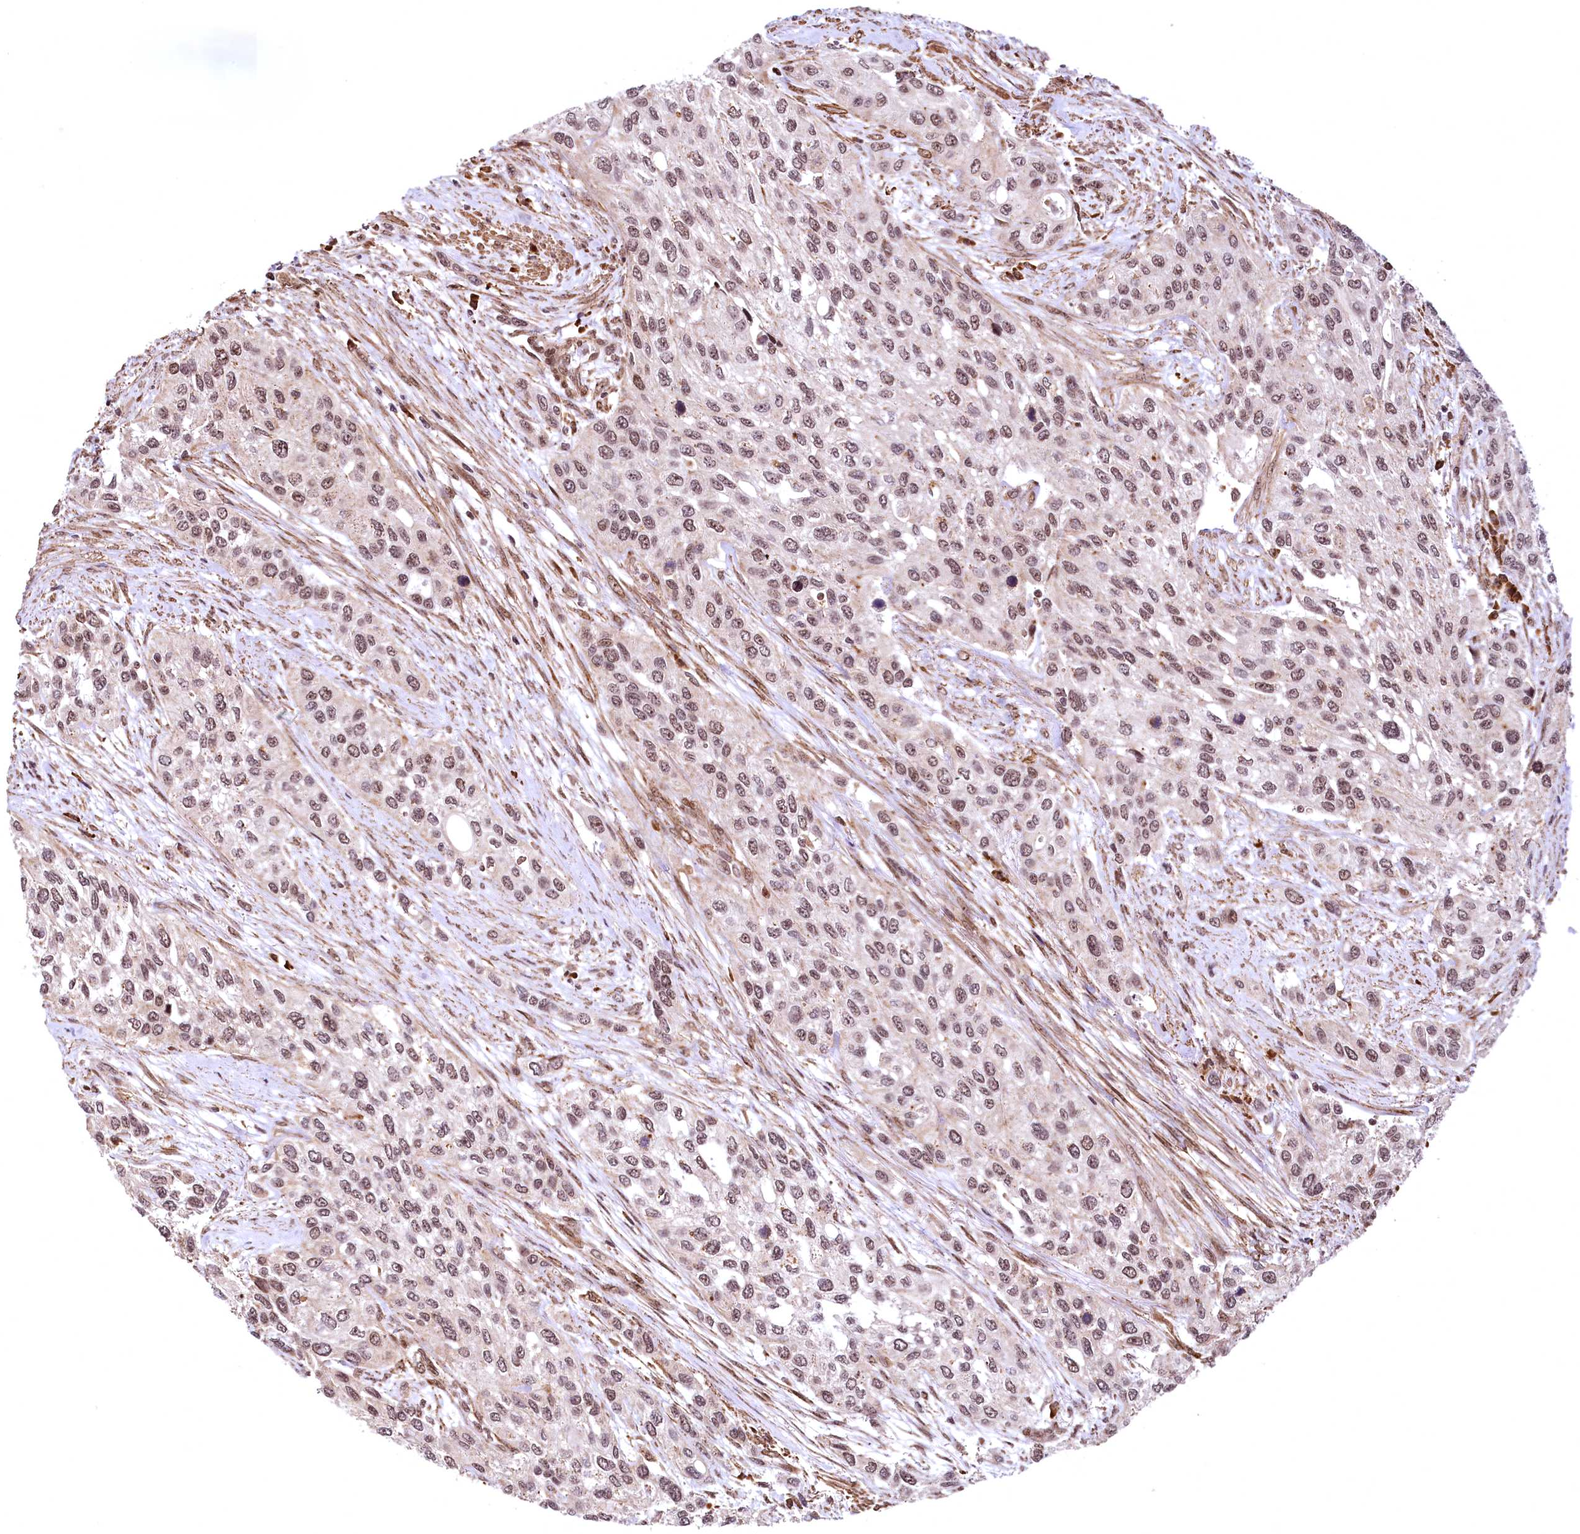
{"staining": {"intensity": "moderate", "quantity": "25%-75%", "location": "nuclear"}, "tissue": "urothelial cancer", "cell_type": "Tumor cells", "image_type": "cancer", "snomed": [{"axis": "morphology", "description": "Normal tissue, NOS"}, {"axis": "morphology", "description": "Urothelial carcinoma, High grade"}, {"axis": "topography", "description": "Vascular tissue"}, {"axis": "topography", "description": "Urinary bladder"}], "caption": "This is an image of IHC staining of urothelial cancer, which shows moderate expression in the nuclear of tumor cells.", "gene": "PDS5B", "patient": {"sex": "female", "age": 56}}